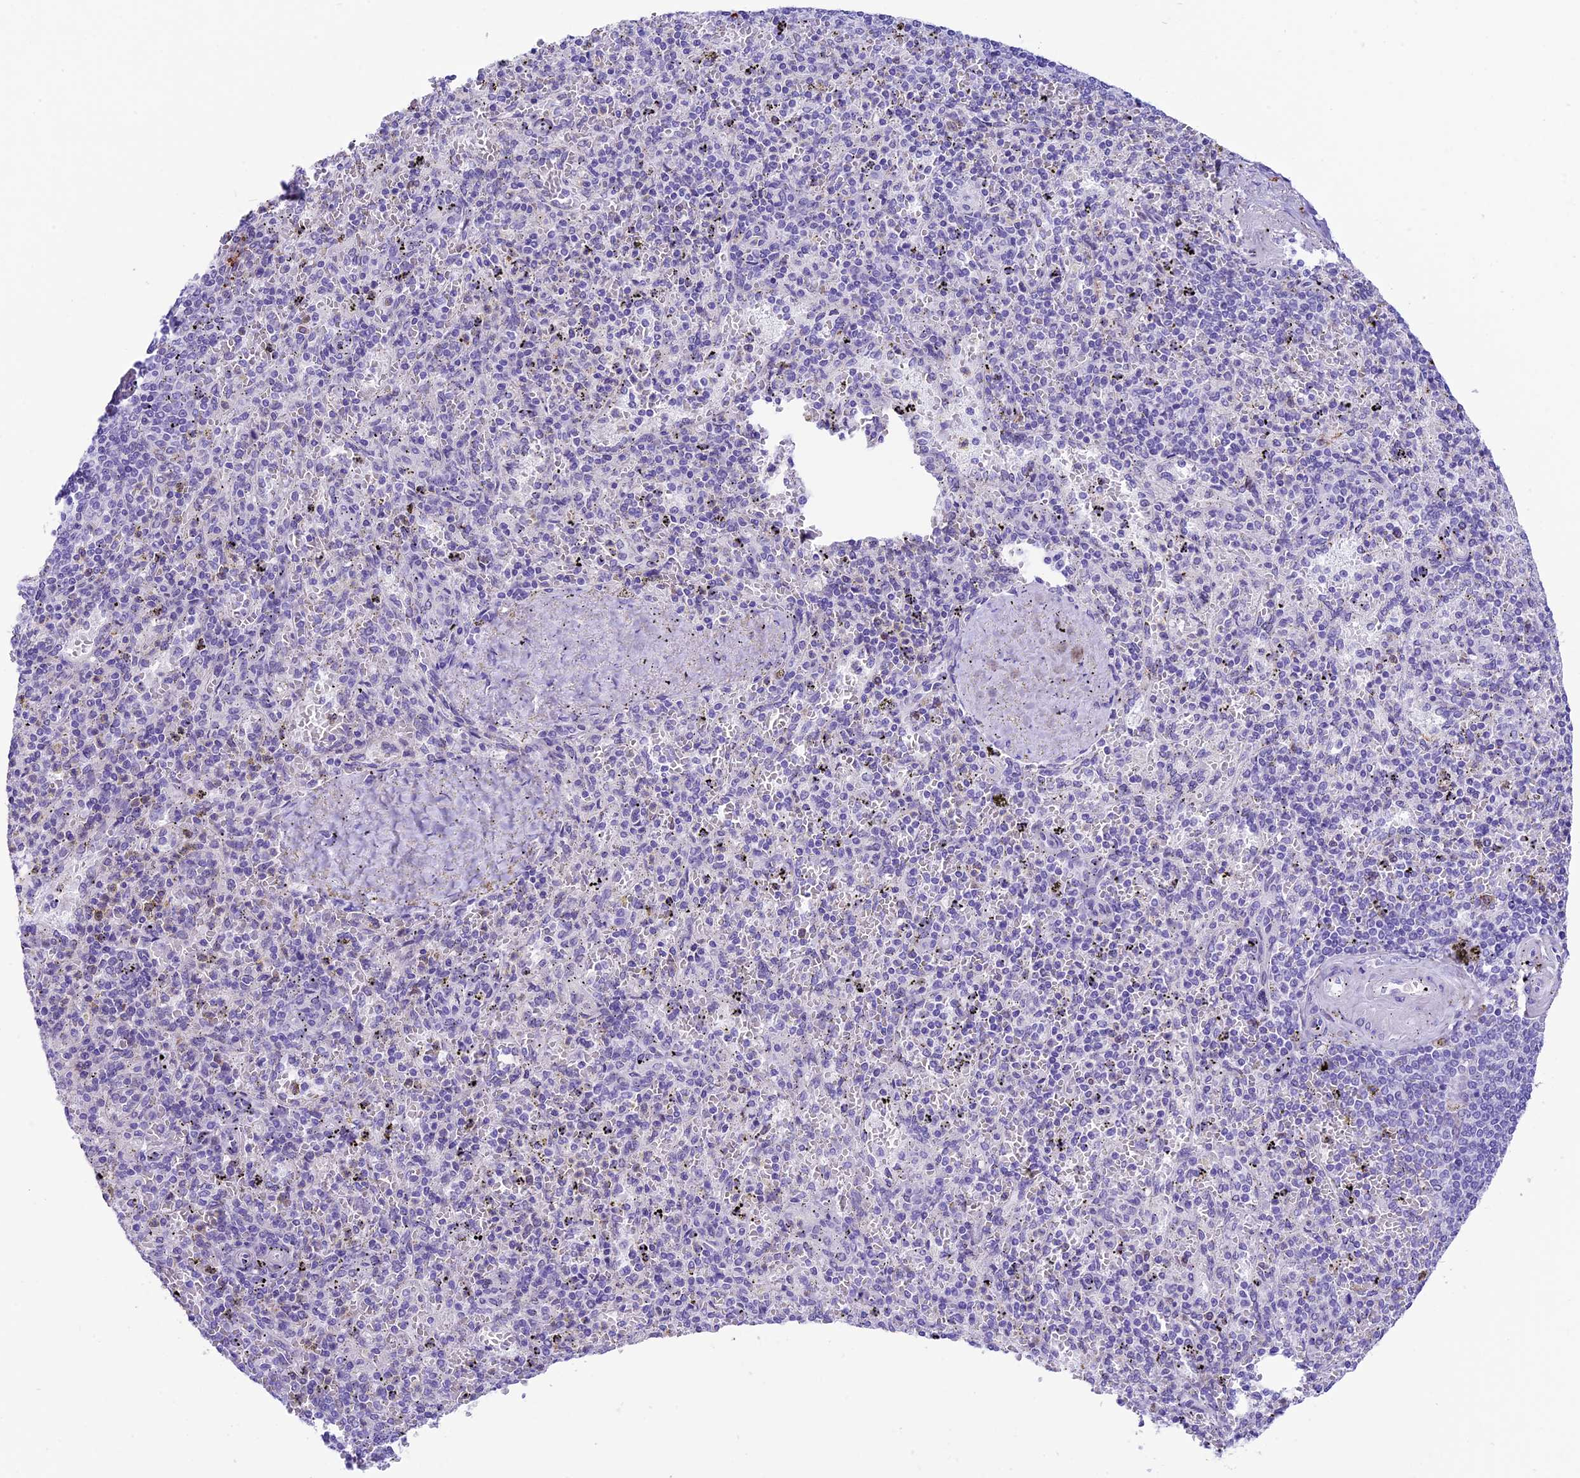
{"staining": {"intensity": "weak", "quantity": "<25%", "location": "nuclear"}, "tissue": "spleen", "cell_type": "Cells in red pulp", "image_type": "normal", "snomed": [{"axis": "morphology", "description": "Normal tissue, NOS"}, {"axis": "topography", "description": "Spleen"}], "caption": "High magnification brightfield microscopy of normal spleen stained with DAB (3,3'-diaminobenzidine) (brown) and counterstained with hematoxylin (blue): cells in red pulp show no significant staining.", "gene": "RPS6KB1", "patient": {"sex": "male", "age": 82}}